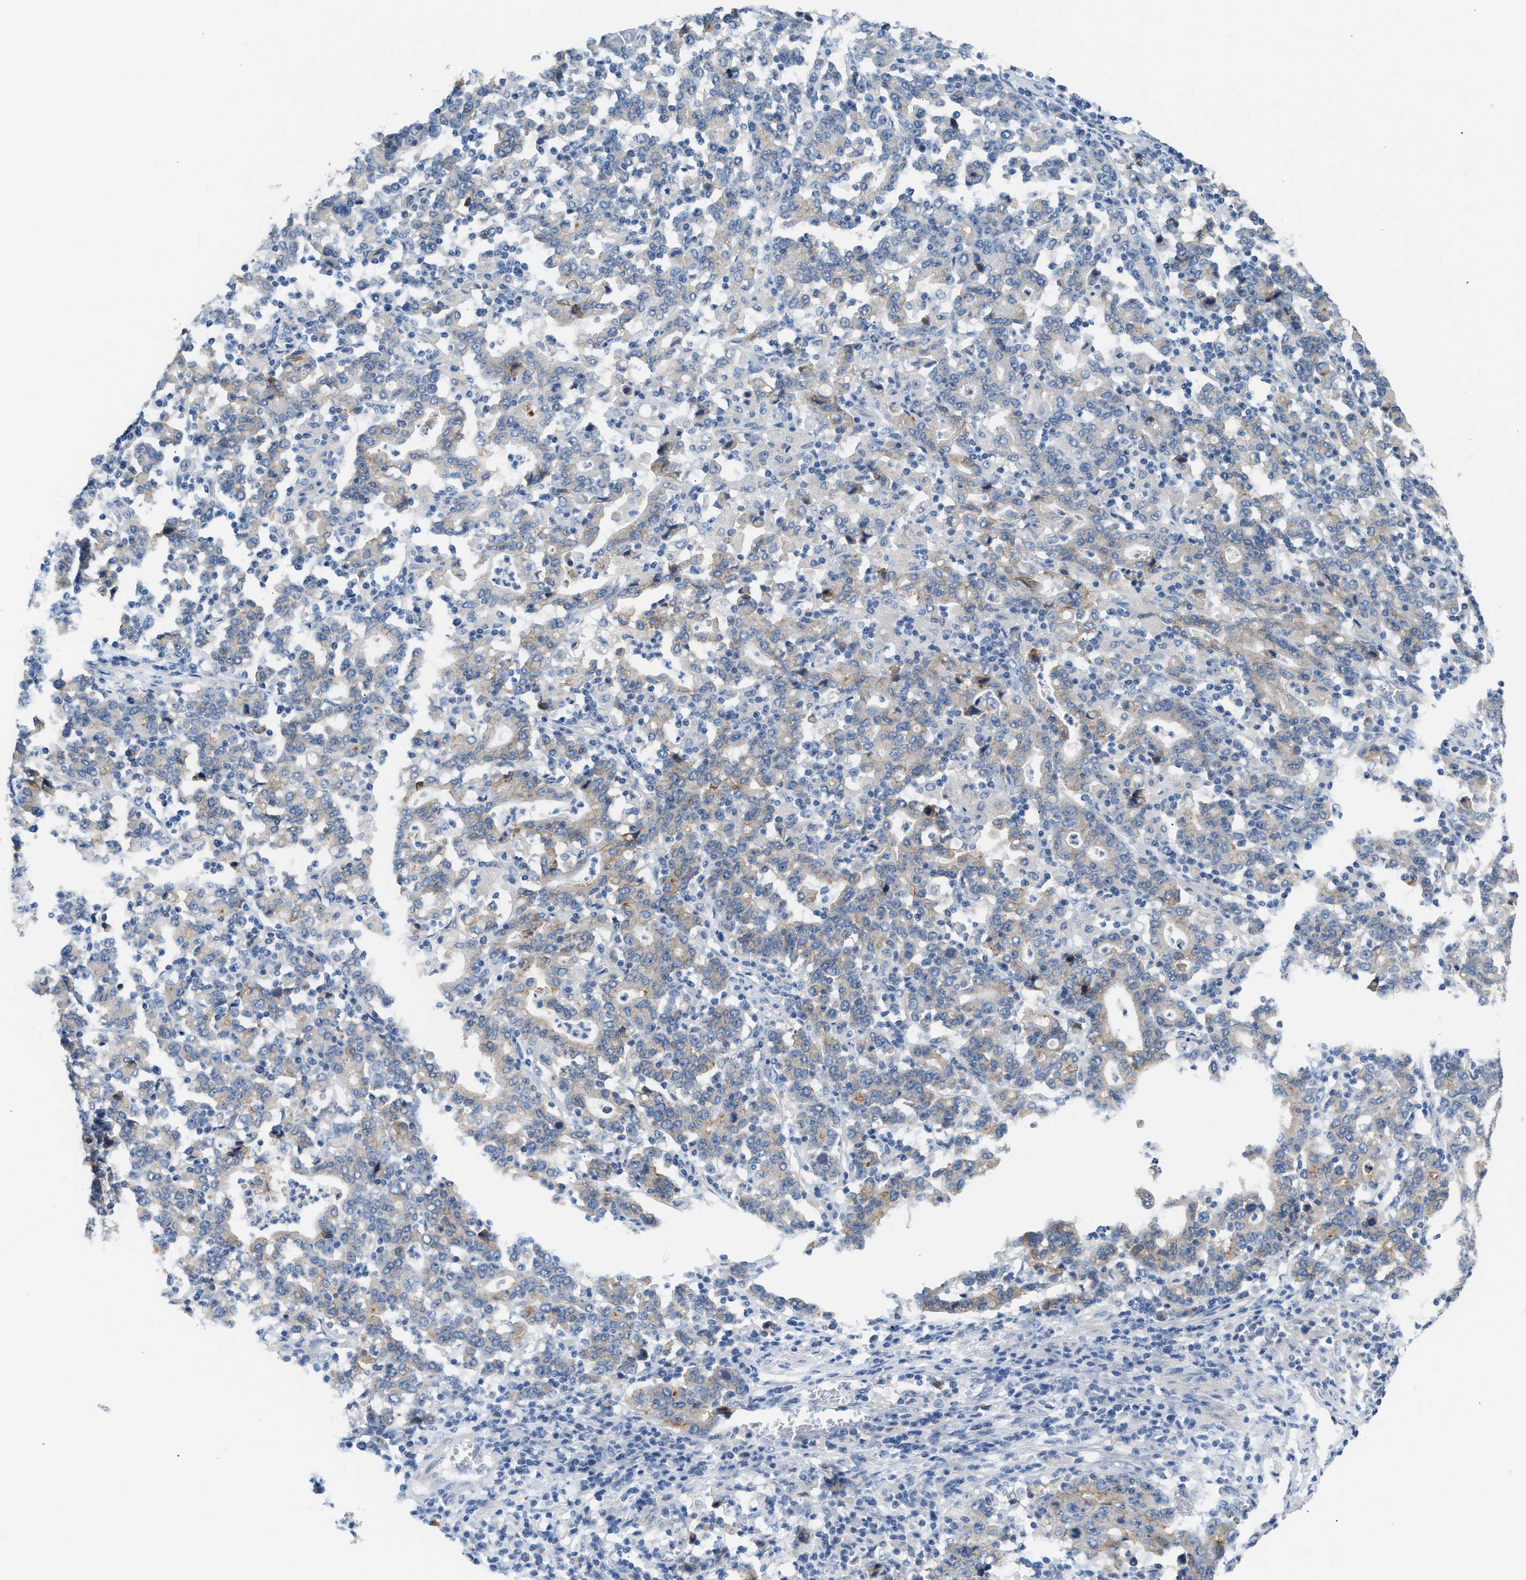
{"staining": {"intensity": "weak", "quantity": "25%-75%", "location": "cytoplasmic/membranous"}, "tissue": "stomach cancer", "cell_type": "Tumor cells", "image_type": "cancer", "snomed": [{"axis": "morphology", "description": "Adenocarcinoma, NOS"}, {"axis": "topography", "description": "Stomach, upper"}], "caption": "Protein staining reveals weak cytoplasmic/membranous expression in approximately 25%-75% of tumor cells in stomach cancer.", "gene": "ERBB2", "patient": {"sex": "male", "age": 69}}